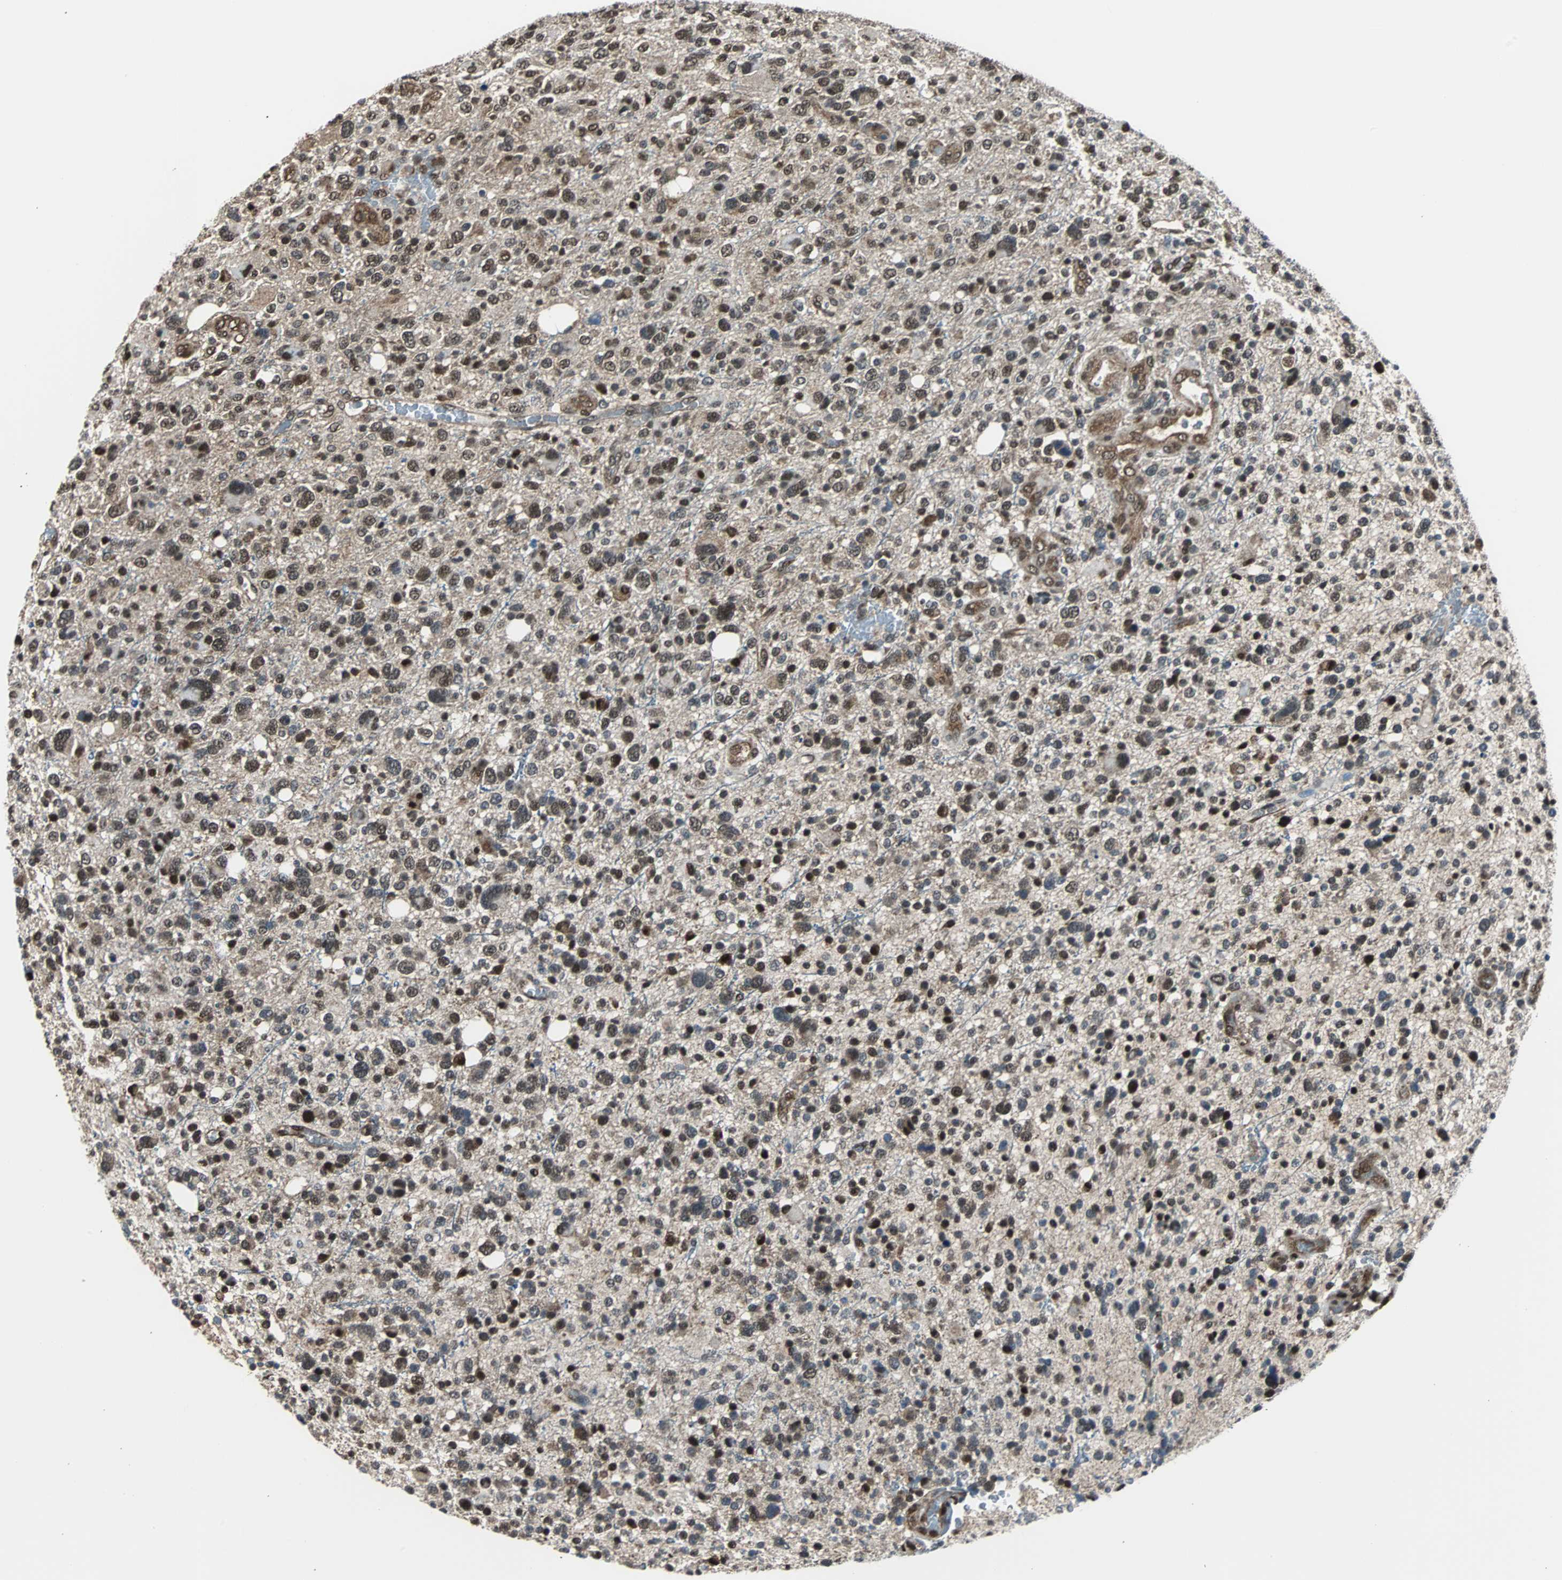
{"staining": {"intensity": "strong", "quantity": ">75%", "location": "nuclear"}, "tissue": "glioma", "cell_type": "Tumor cells", "image_type": "cancer", "snomed": [{"axis": "morphology", "description": "Glioma, malignant, High grade"}, {"axis": "topography", "description": "Brain"}], "caption": "Glioma stained for a protein exhibits strong nuclear positivity in tumor cells. (DAB (3,3'-diaminobenzidine) IHC, brown staining for protein, blue staining for nuclei).", "gene": "VCP", "patient": {"sex": "male", "age": 48}}